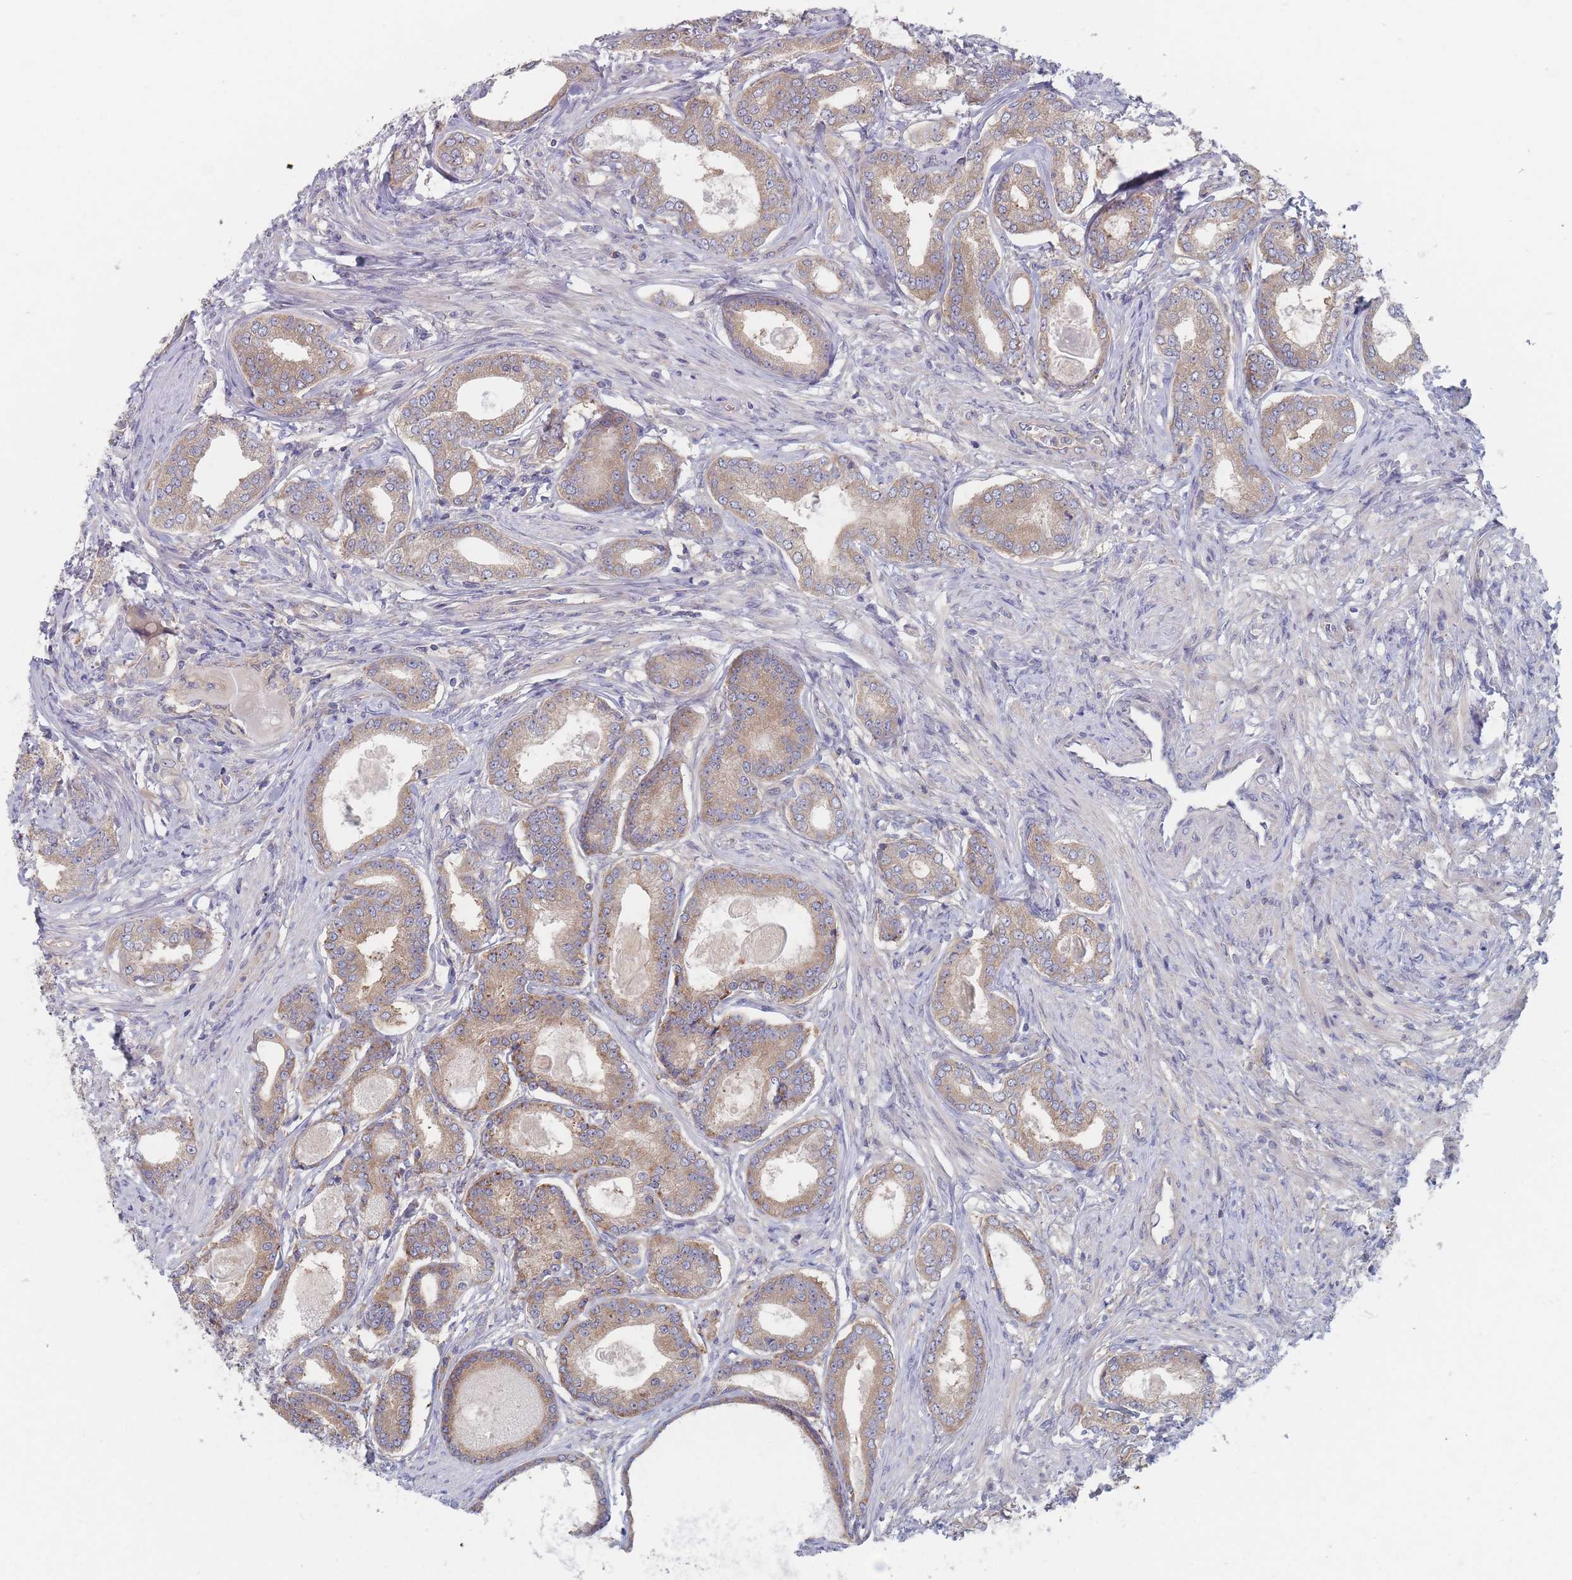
{"staining": {"intensity": "moderate", "quantity": ">75%", "location": "cytoplasmic/membranous"}, "tissue": "prostate cancer", "cell_type": "Tumor cells", "image_type": "cancer", "snomed": [{"axis": "morphology", "description": "Adenocarcinoma, High grade"}, {"axis": "topography", "description": "Prostate"}], "caption": "Immunohistochemistry (IHC) (DAB (3,3'-diaminobenzidine)) staining of human prostate adenocarcinoma (high-grade) shows moderate cytoplasmic/membranous protein expression in approximately >75% of tumor cells. The protein is stained brown, and the nuclei are stained in blue (DAB IHC with brightfield microscopy, high magnification).", "gene": "EFCC1", "patient": {"sex": "male", "age": 69}}